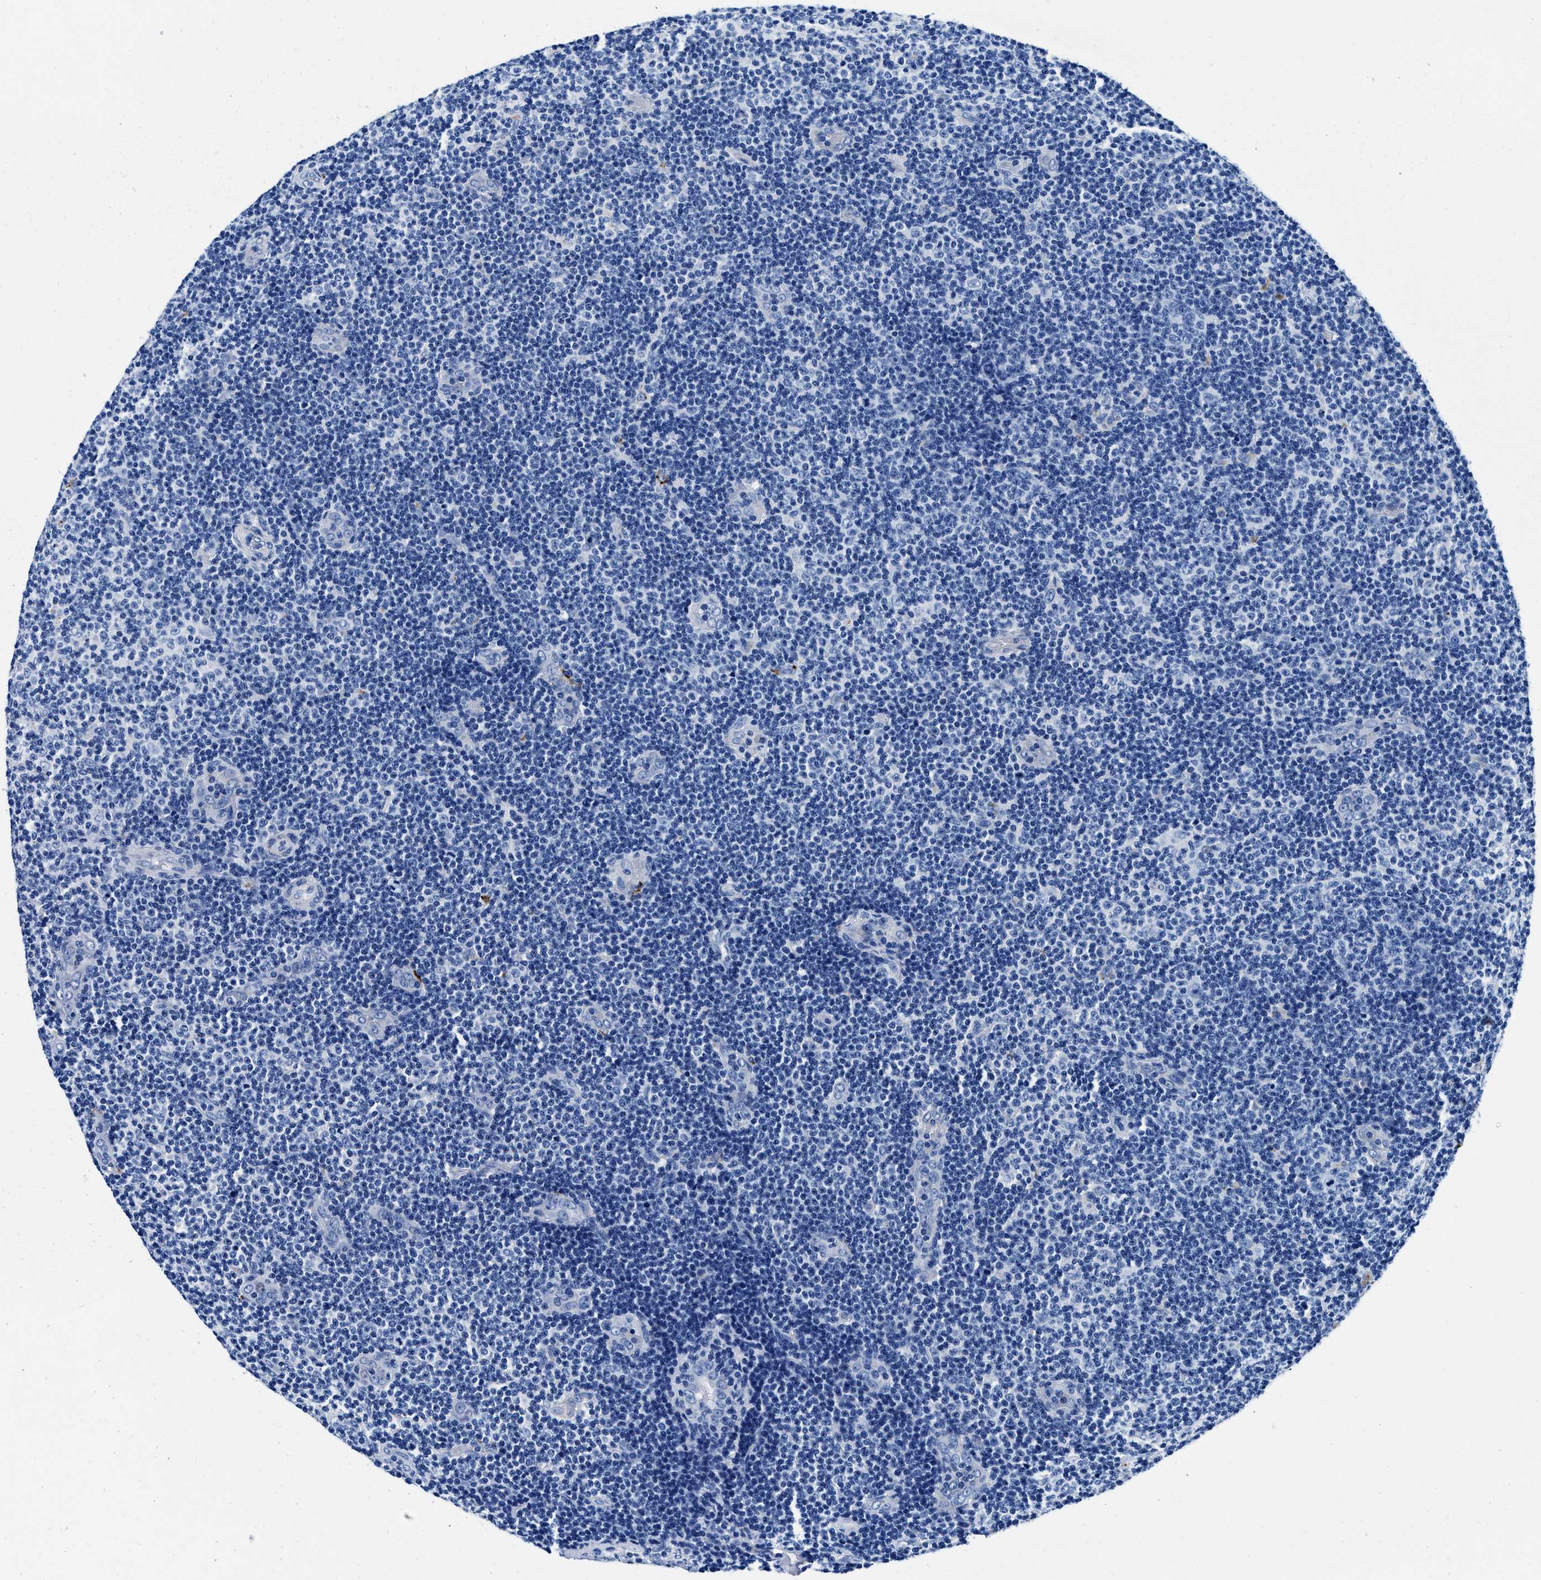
{"staining": {"intensity": "negative", "quantity": "none", "location": "none"}, "tissue": "lymphoma", "cell_type": "Tumor cells", "image_type": "cancer", "snomed": [{"axis": "morphology", "description": "Malignant lymphoma, non-Hodgkin's type, Low grade"}, {"axis": "topography", "description": "Lymph node"}], "caption": "This is an immunohistochemistry (IHC) histopathology image of malignant lymphoma, non-Hodgkin's type (low-grade). There is no expression in tumor cells.", "gene": "OR14K1", "patient": {"sex": "male", "age": 83}}